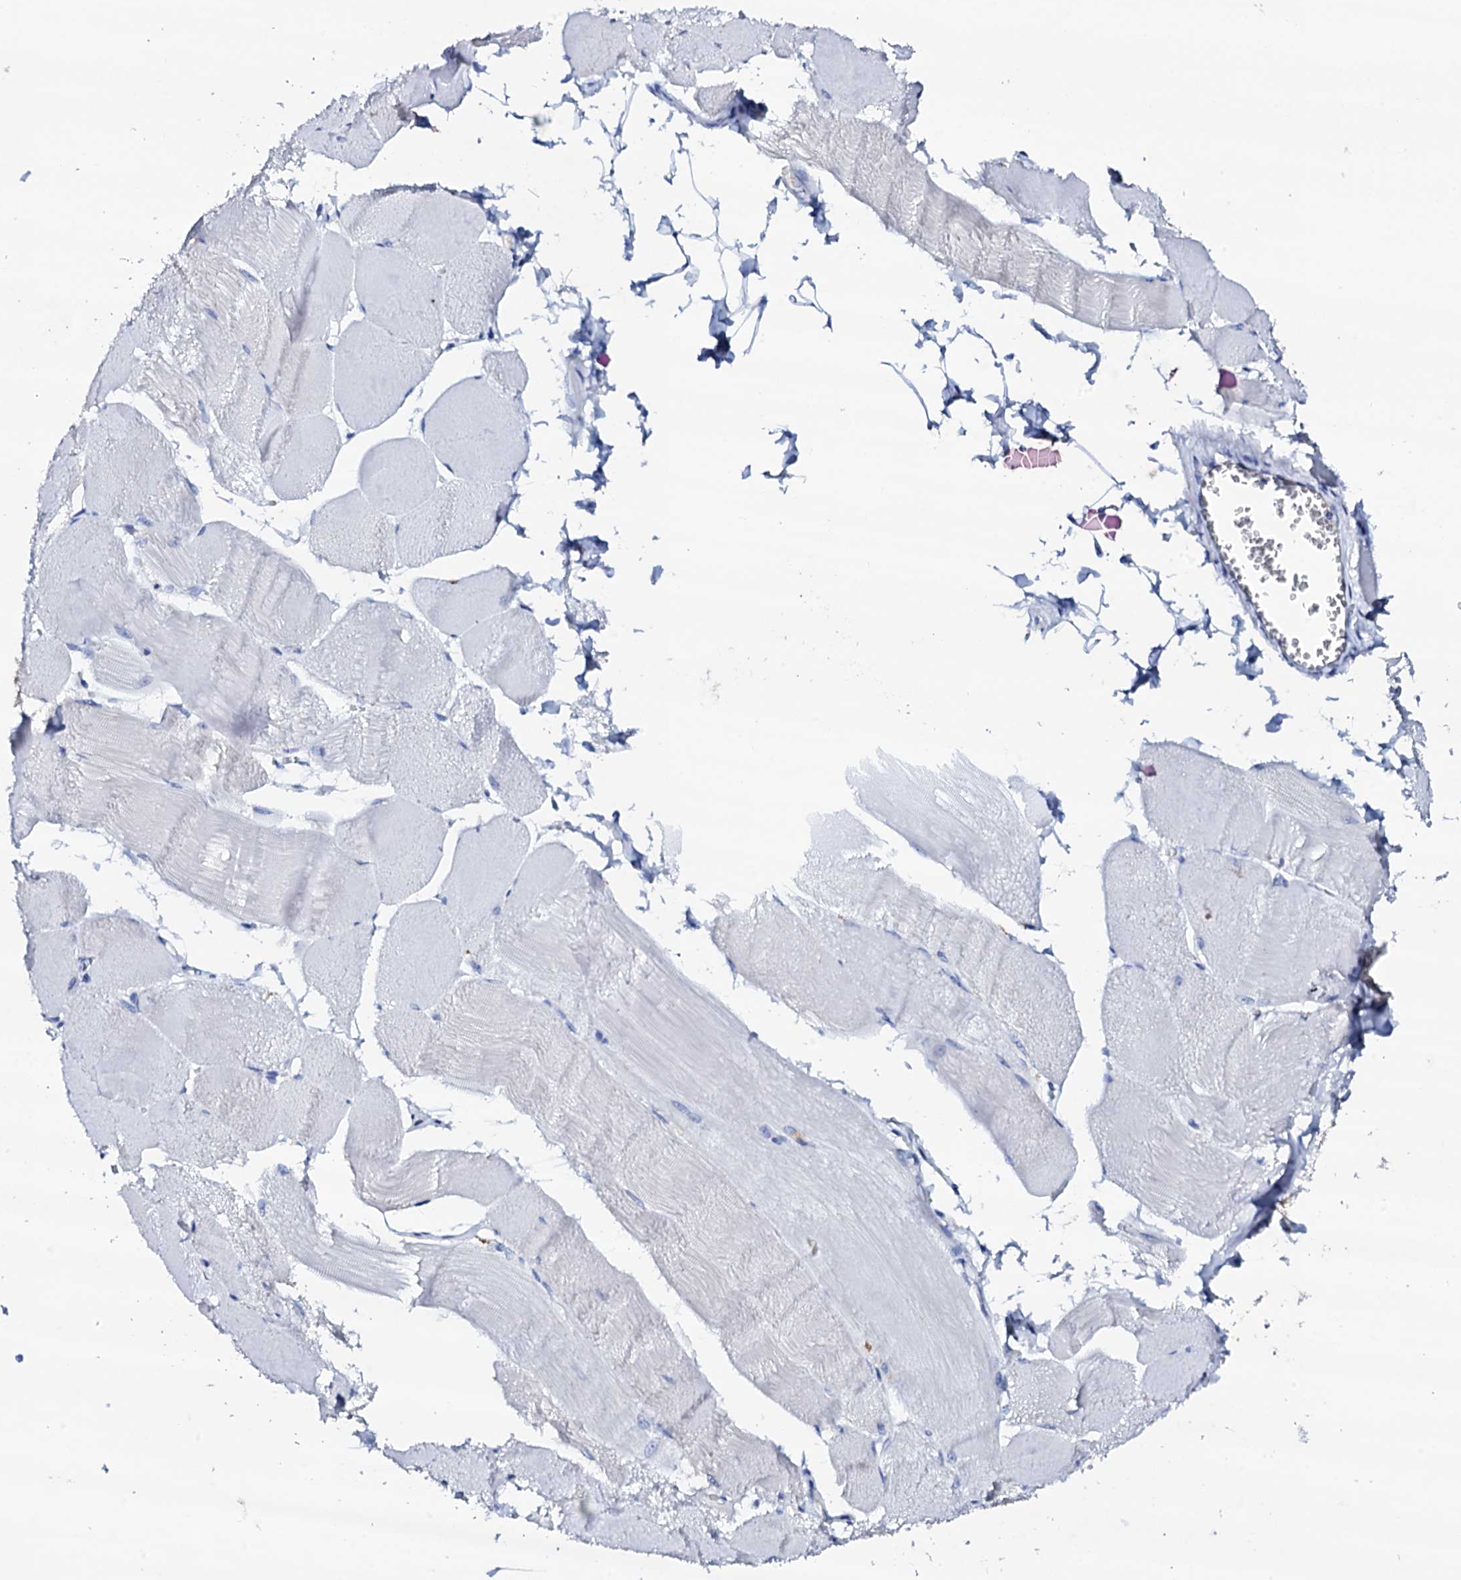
{"staining": {"intensity": "negative", "quantity": "none", "location": "none"}, "tissue": "skeletal muscle", "cell_type": "Myocytes", "image_type": "normal", "snomed": [{"axis": "morphology", "description": "Normal tissue, NOS"}, {"axis": "morphology", "description": "Basal cell carcinoma"}, {"axis": "topography", "description": "Skeletal muscle"}], "caption": "DAB immunohistochemical staining of unremarkable human skeletal muscle shows no significant expression in myocytes. (IHC, brightfield microscopy, high magnification).", "gene": "FBXL16", "patient": {"sex": "female", "age": 64}}